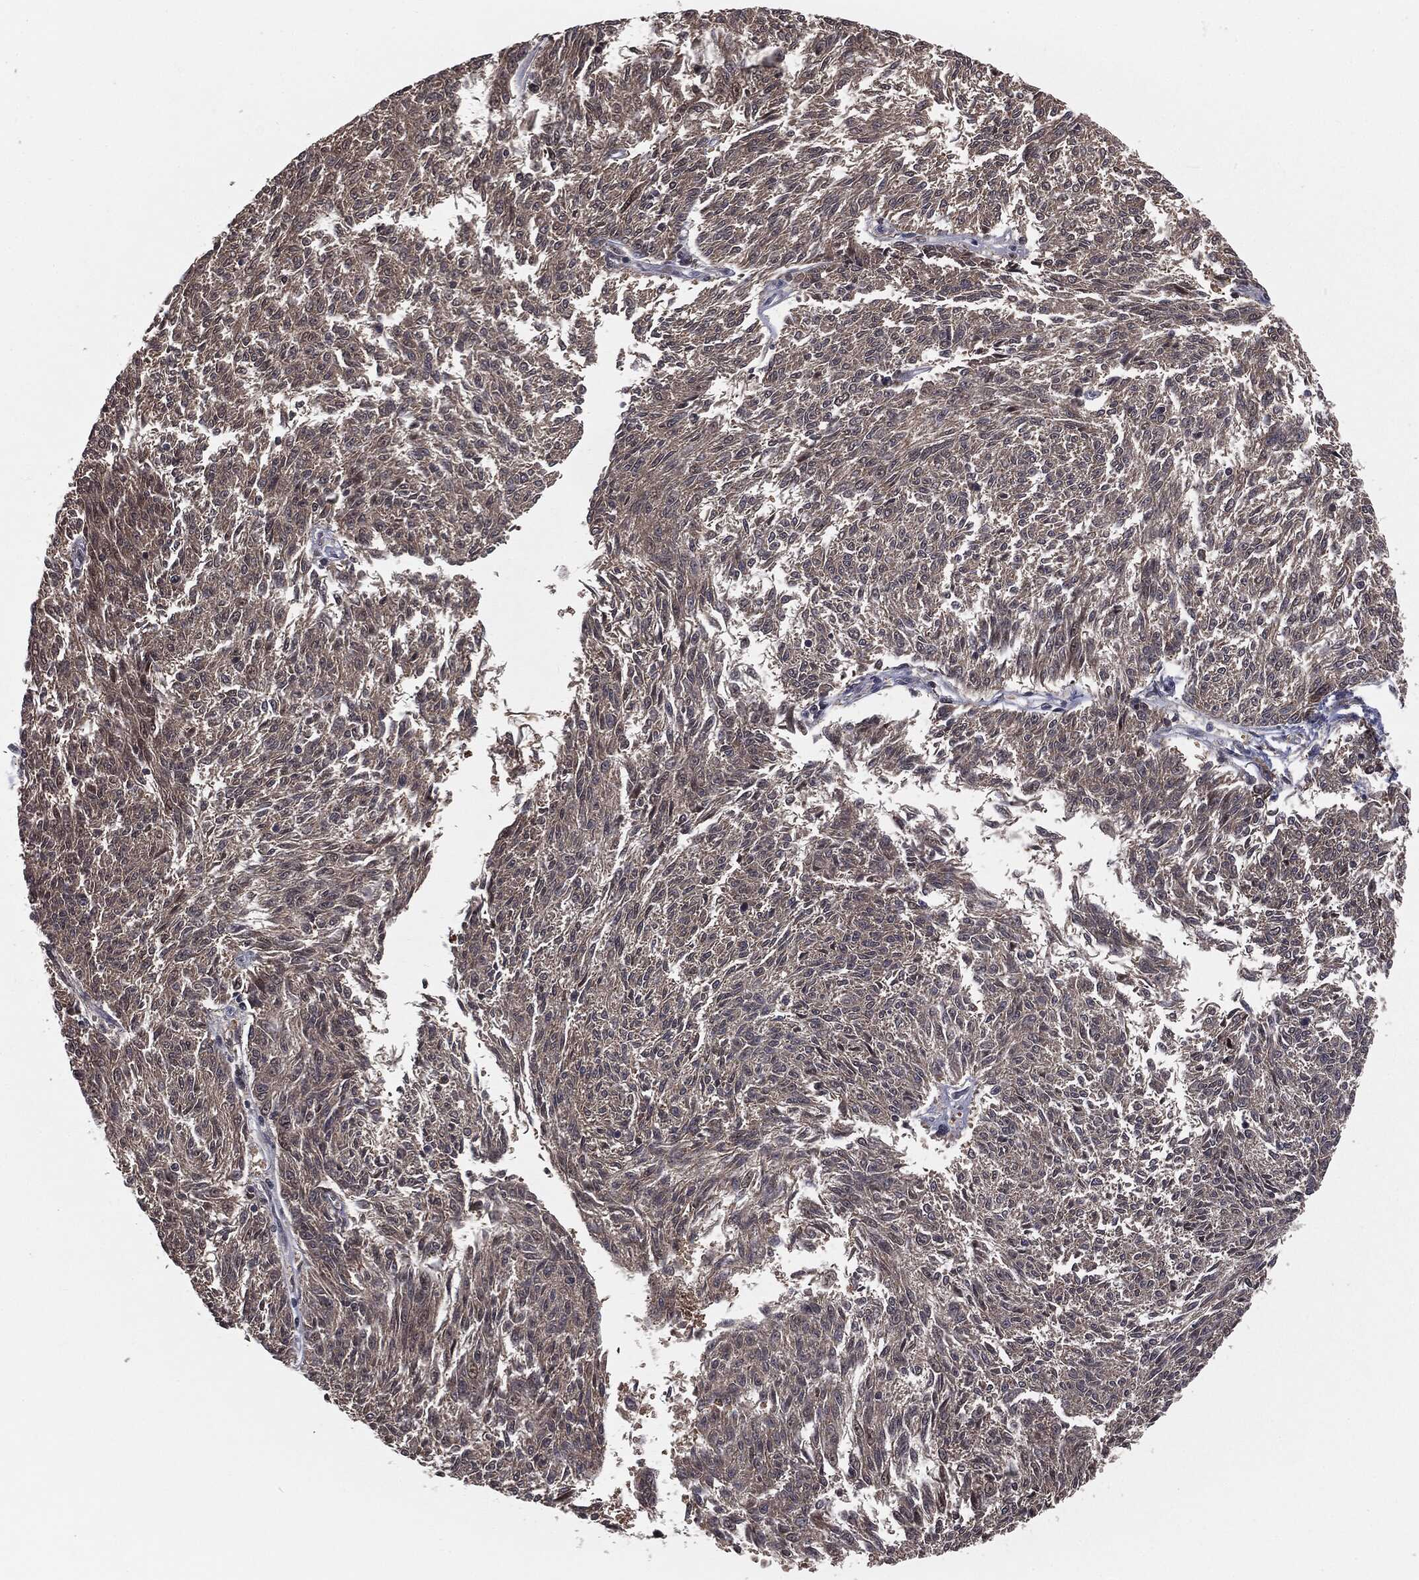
{"staining": {"intensity": "negative", "quantity": "none", "location": "none"}, "tissue": "melanoma", "cell_type": "Tumor cells", "image_type": "cancer", "snomed": [{"axis": "morphology", "description": "Malignant melanoma, NOS"}, {"axis": "topography", "description": "Skin"}], "caption": "This micrograph is of malignant melanoma stained with IHC to label a protein in brown with the nuclei are counter-stained blue. There is no staining in tumor cells. (DAB (3,3'-diaminobenzidine) IHC visualized using brightfield microscopy, high magnification).", "gene": "FBXO7", "patient": {"sex": "female", "age": 72}}